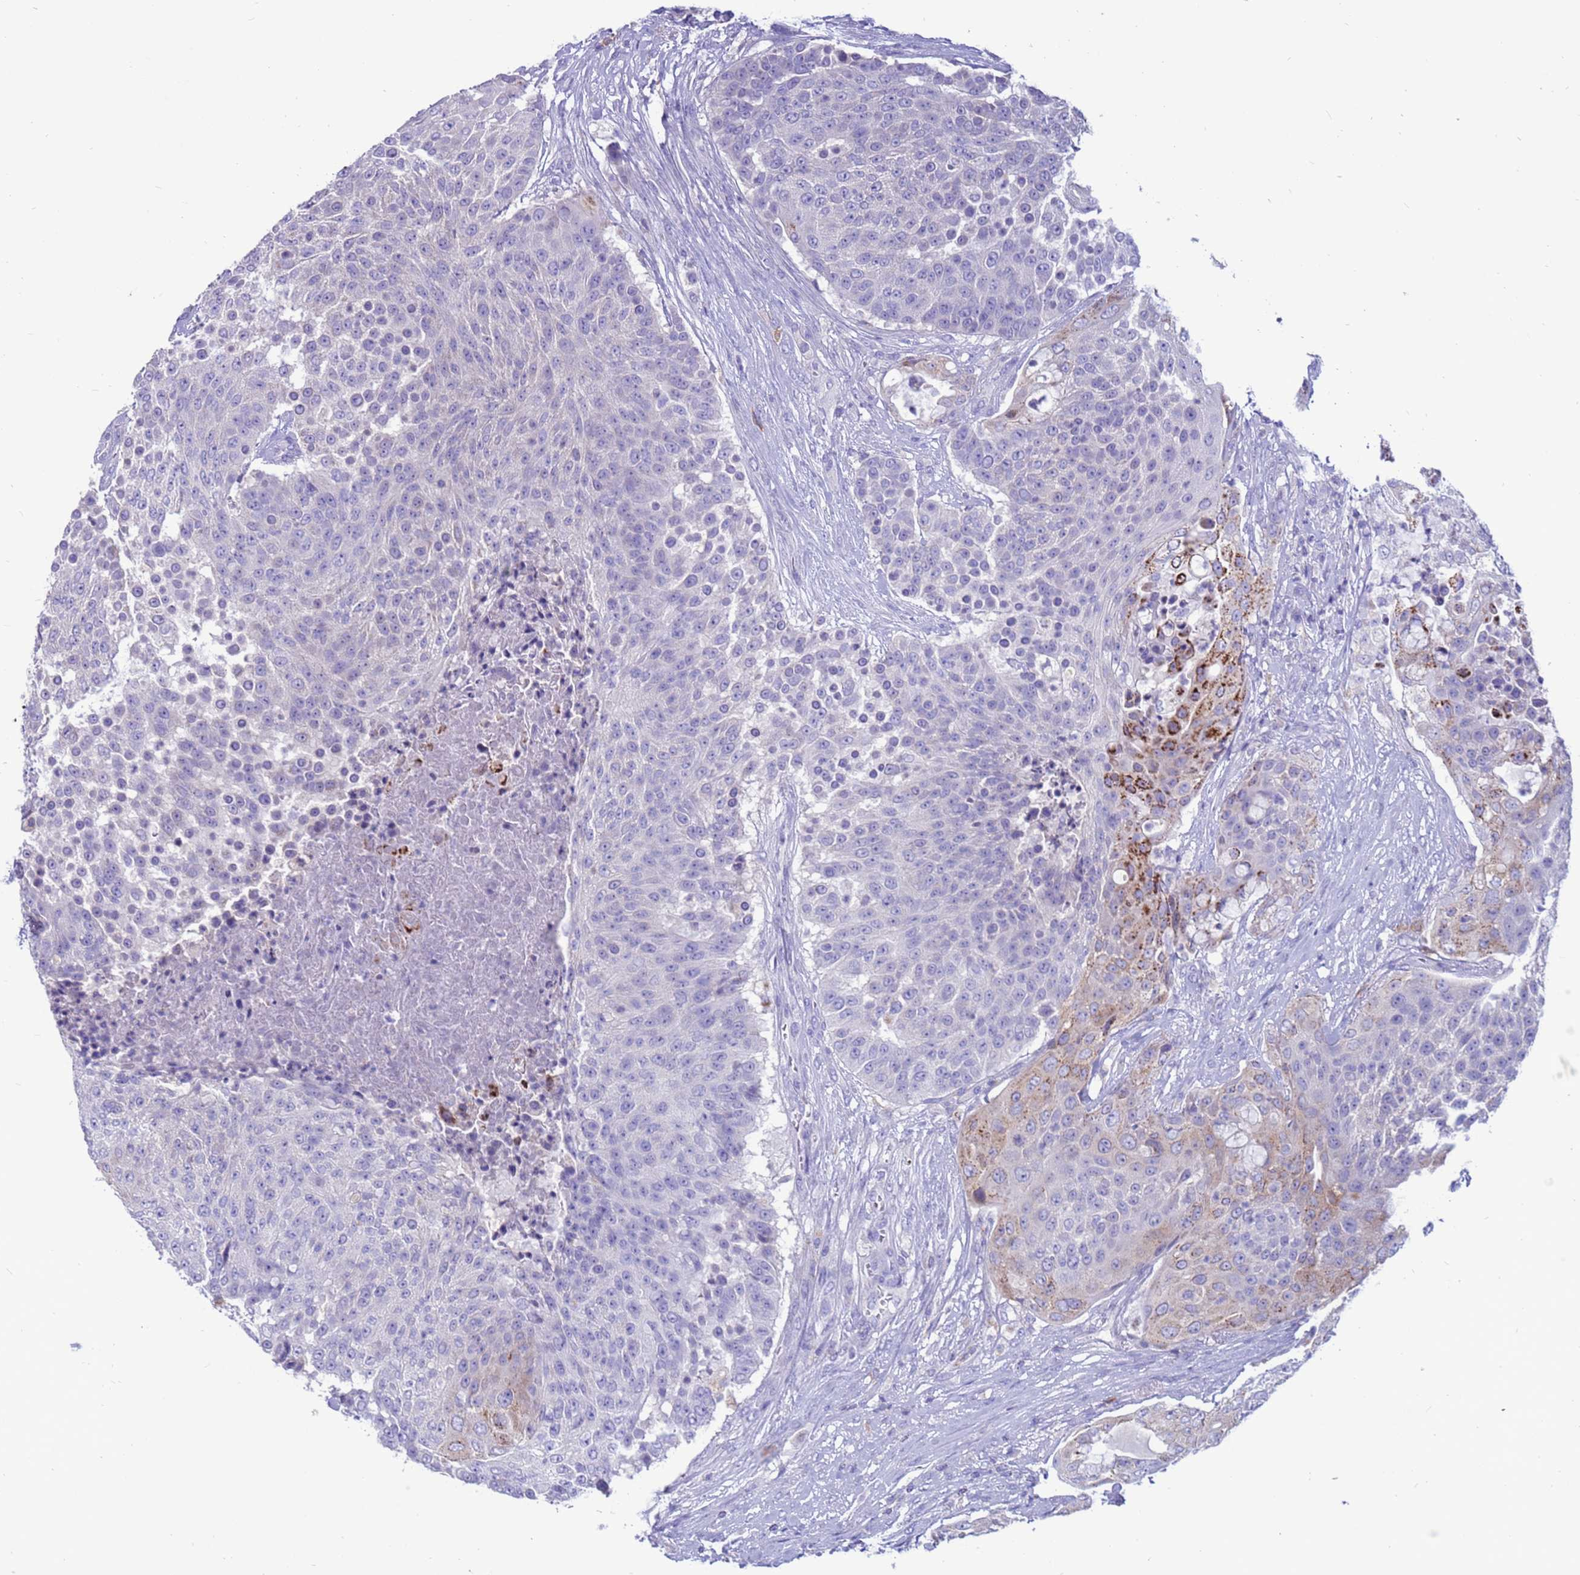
{"staining": {"intensity": "moderate", "quantity": "<25%", "location": "cytoplasmic/membranous"}, "tissue": "urothelial cancer", "cell_type": "Tumor cells", "image_type": "cancer", "snomed": [{"axis": "morphology", "description": "Urothelial carcinoma, High grade"}, {"axis": "topography", "description": "Urinary bladder"}], "caption": "This is an image of immunohistochemistry staining of high-grade urothelial carcinoma, which shows moderate expression in the cytoplasmic/membranous of tumor cells.", "gene": "PDE10A", "patient": {"sex": "female", "age": 63}}